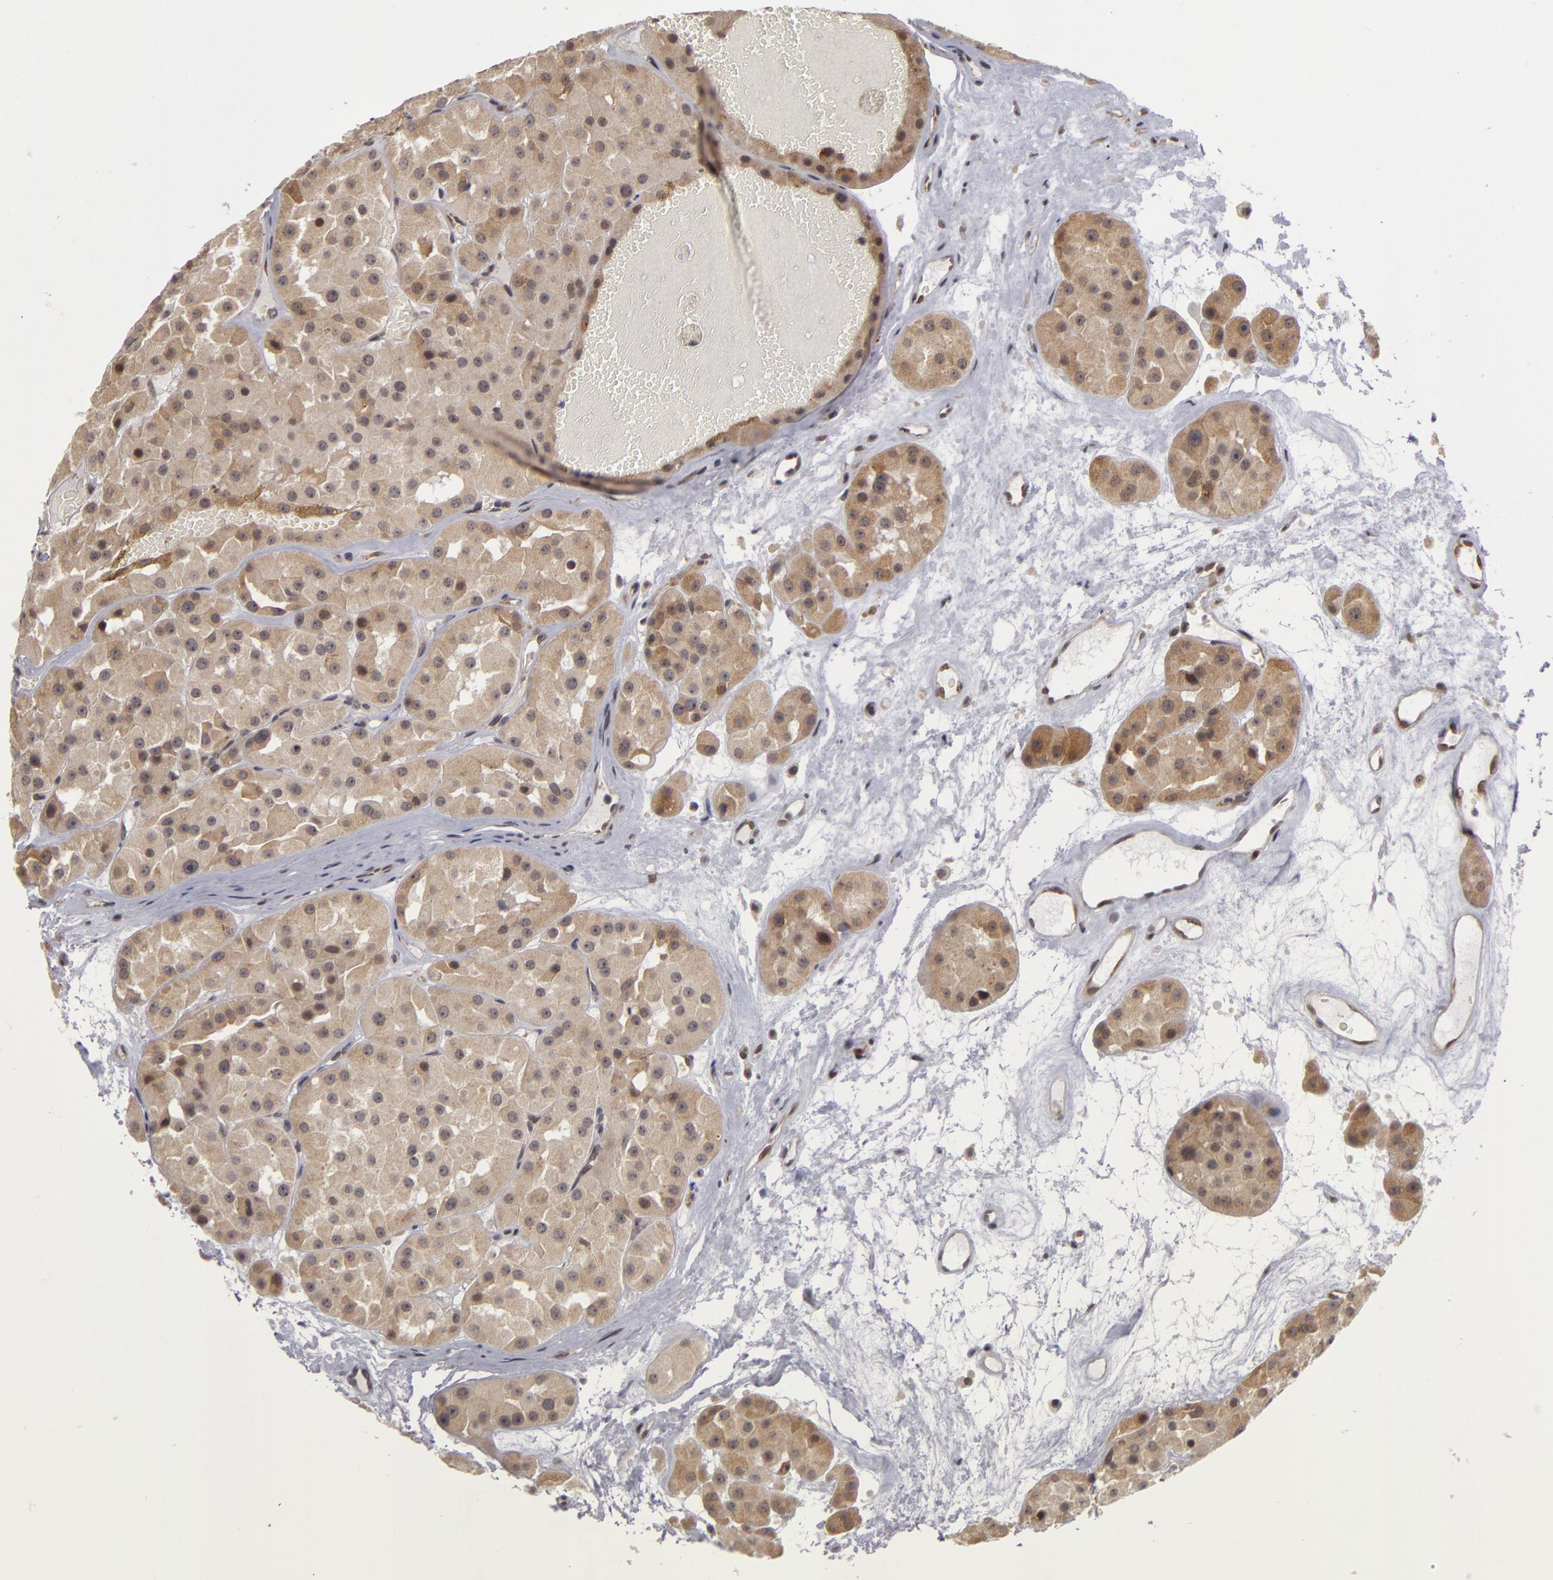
{"staining": {"intensity": "weak", "quantity": ">75%", "location": "cytoplasmic/membranous,nuclear"}, "tissue": "renal cancer", "cell_type": "Tumor cells", "image_type": "cancer", "snomed": [{"axis": "morphology", "description": "Adenocarcinoma, uncertain malignant potential"}, {"axis": "topography", "description": "Kidney"}], "caption": "This micrograph reveals renal cancer stained with immunohistochemistry to label a protein in brown. The cytoplasmic/membranous and nuclear of tumor cells show weak positivity for the protein. Nuclei are counter-stained blue.", "gene": "ZNF133", "patient": {"sex": "male", "age": 63}}